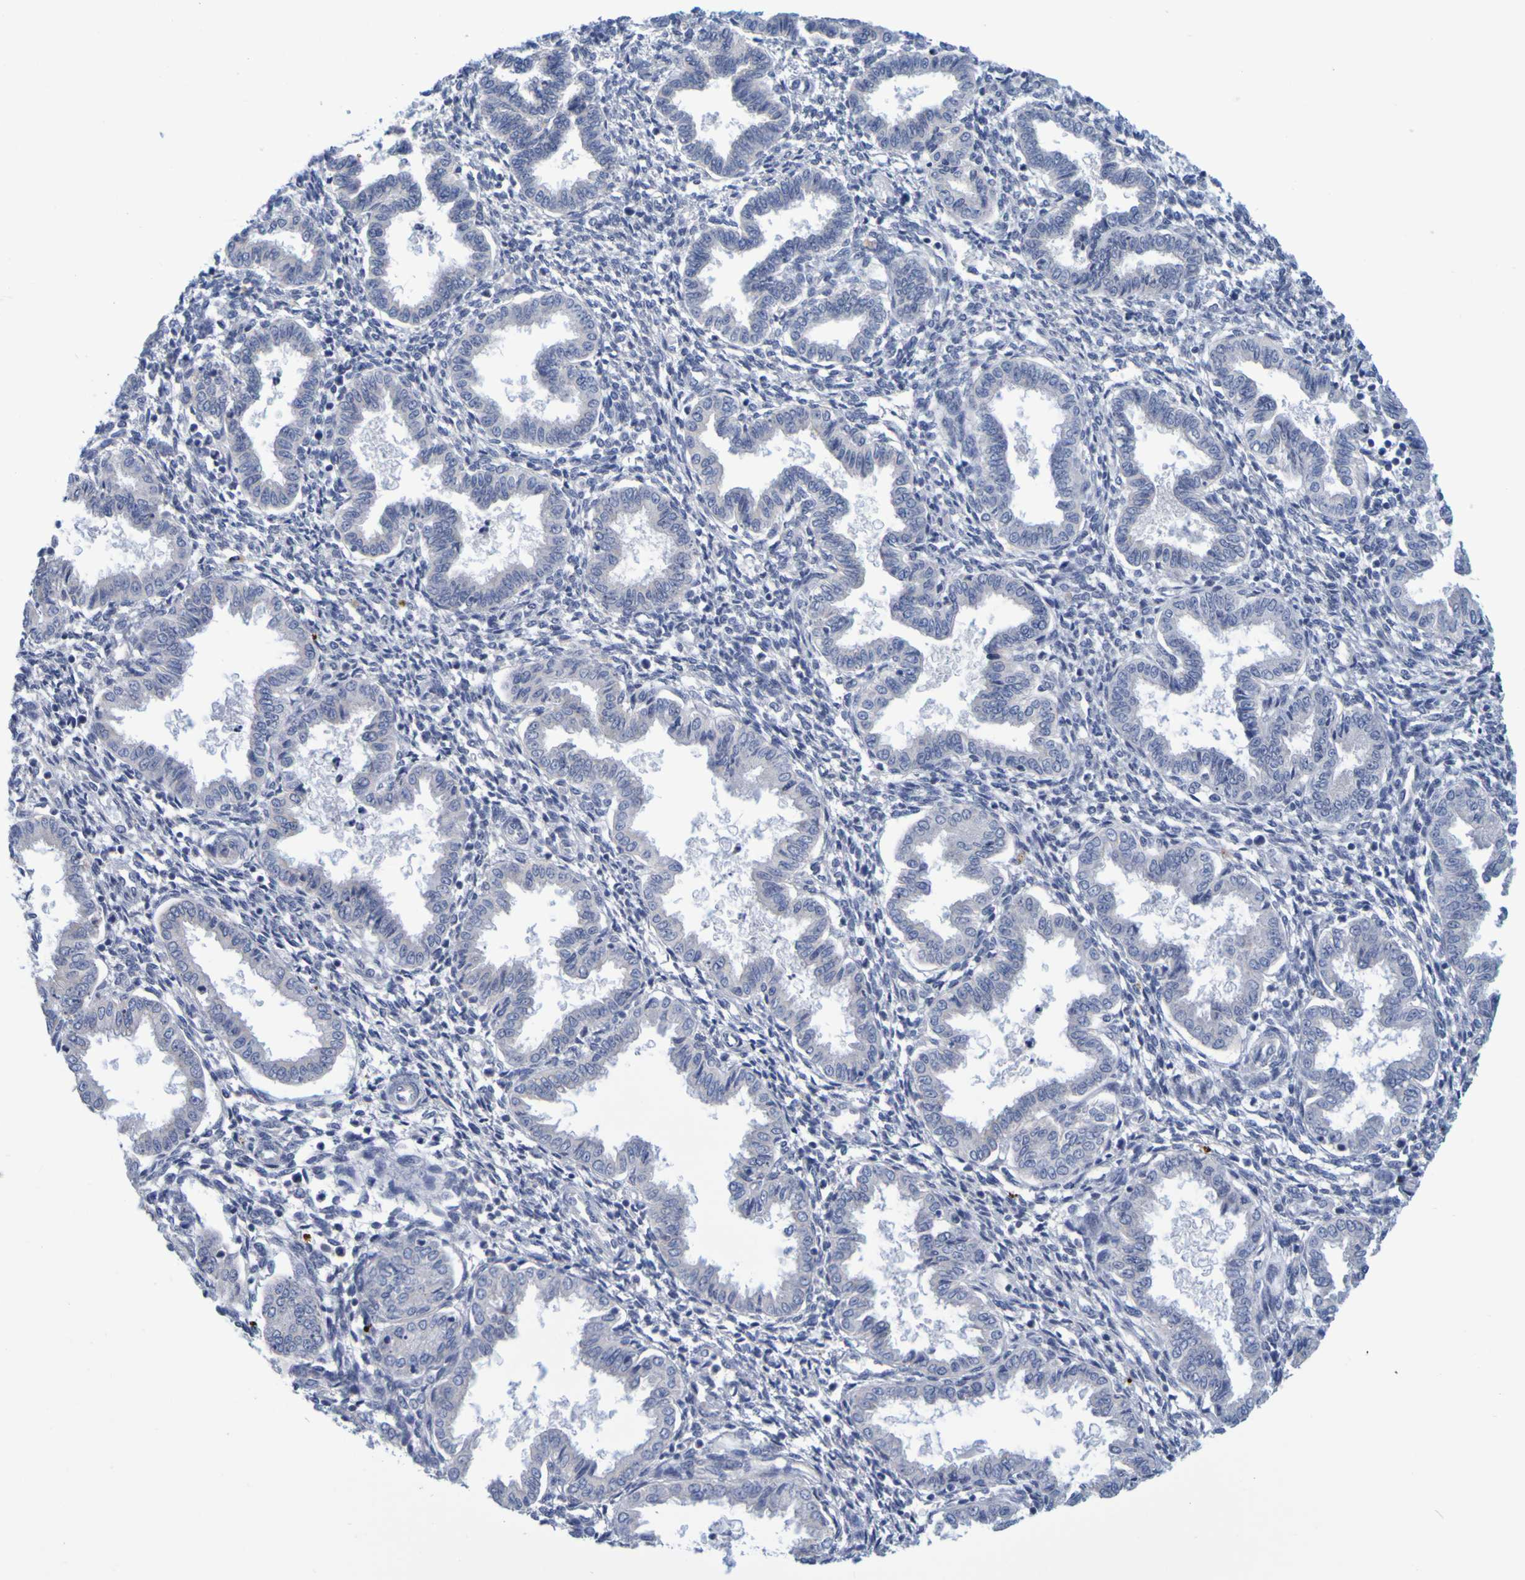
{"staining": {"intensity": "negative", "quantity": "none", "location": "none"}, "tissue": "endometrium", "cell_type": "Cells in endometrial stroma", "image_type": "normal", "snomed": [{"axis": "morphology", "description": "Normal tissue, NOS"}, {"axis": "topography", "description": "Endometrium"}], "caption": "Immunohistochemistry (IHC) histopathology image of unremarkable endometrium: endometrium stained with DAB (3,3'-diaminobenzidine) displays no significant protein expression in cells in endometrial stroma.", "gene": "ENDOU", "patient": {"sex": "female", "age": 33}}